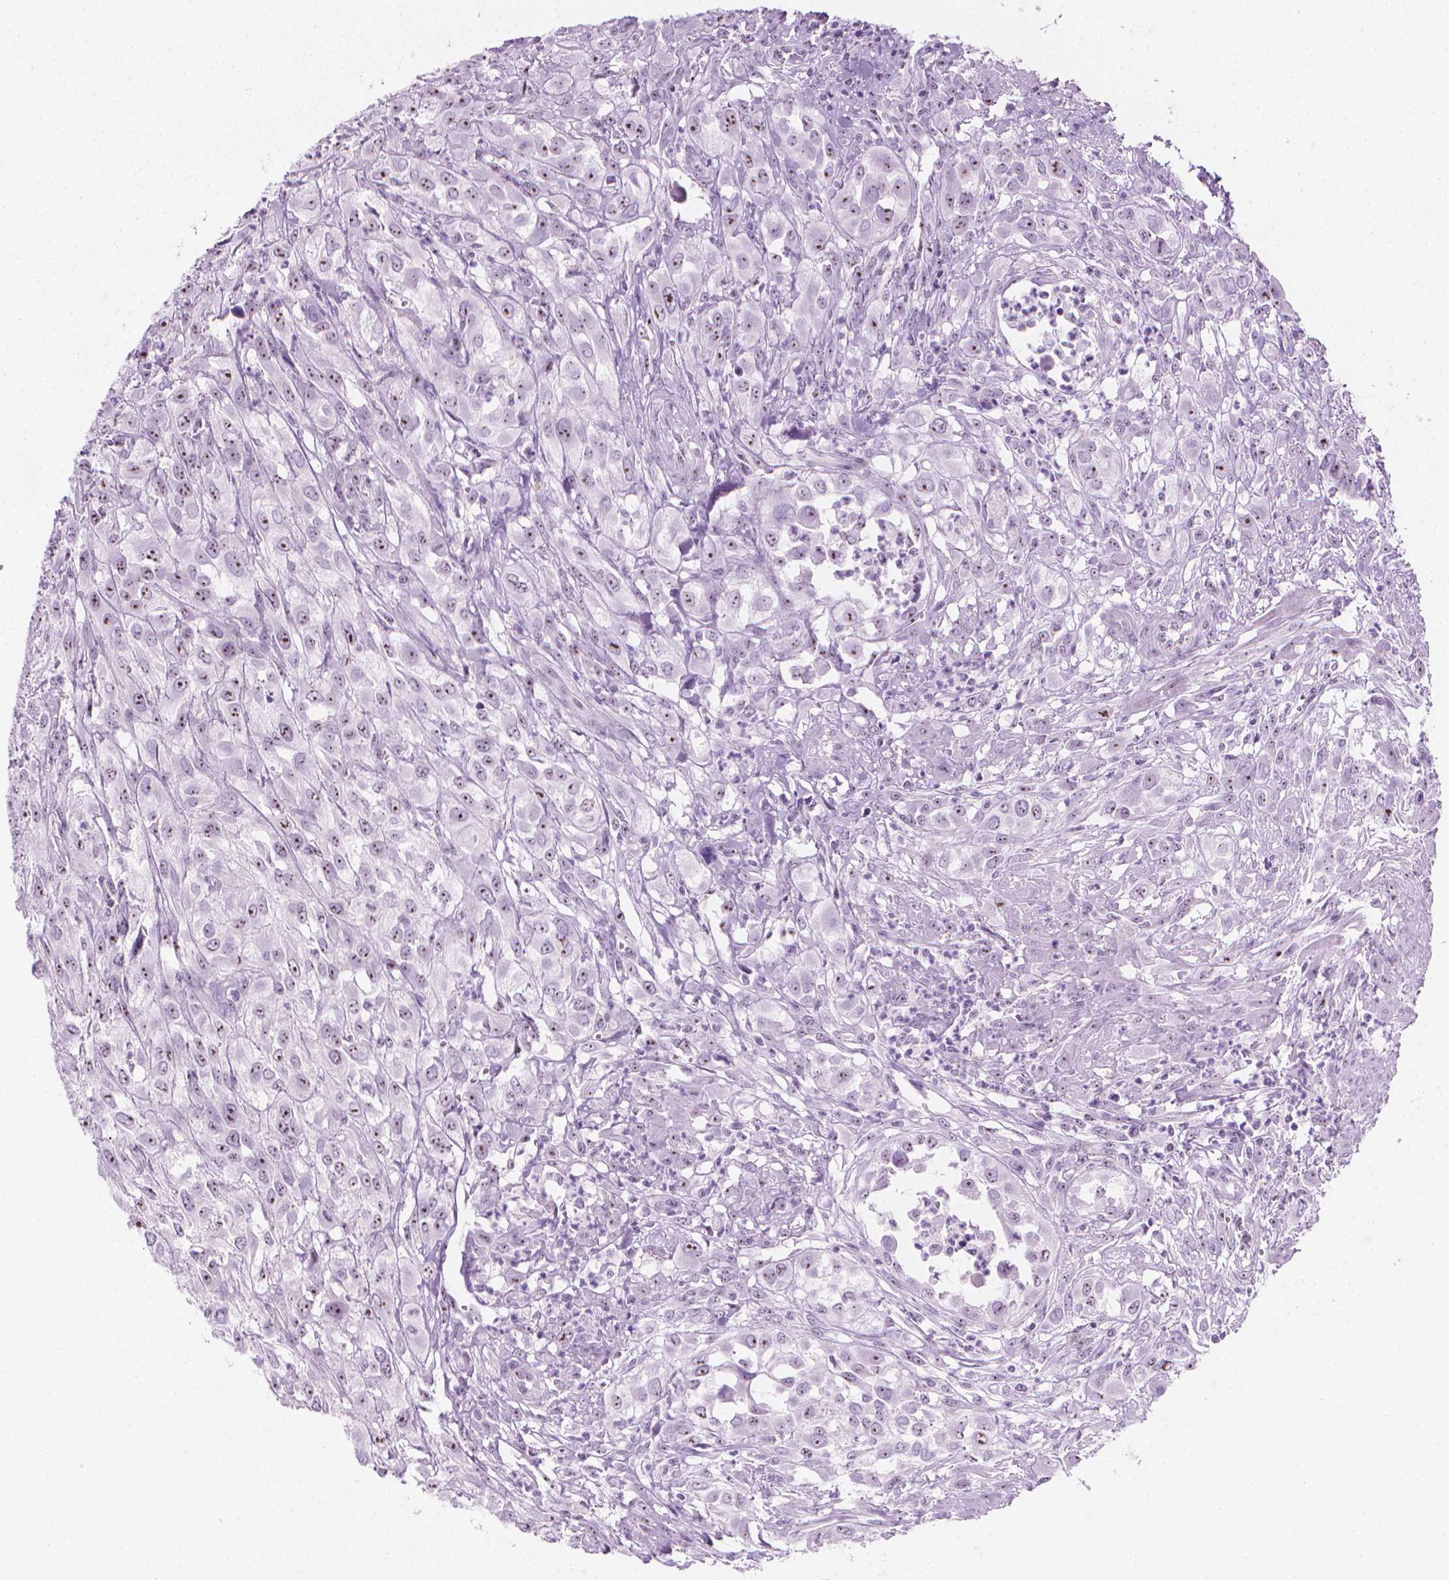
{"staining": {"intensity": "moderate", "quantity": "25%-75%", "location": "nuclear"}, "tissue": "urothelial cancer", "cell_type": "Tumor cells", "image_type": "cancer", "snomed": [{"axis": "morphology", "description": "Urothelial carcinoma, High grade"}, {"axis": "topography", "description": "Urinary bladder"}], "caption": "A high-resolution image shows immunohistochemistry (IHC) staining of high-grade urothelial carcinoma, which displays moderate nuclear expression in about 25%-75% of tumor cells.", "gene": "NOL7", "patient": {"sex": "male", "age": 67}}